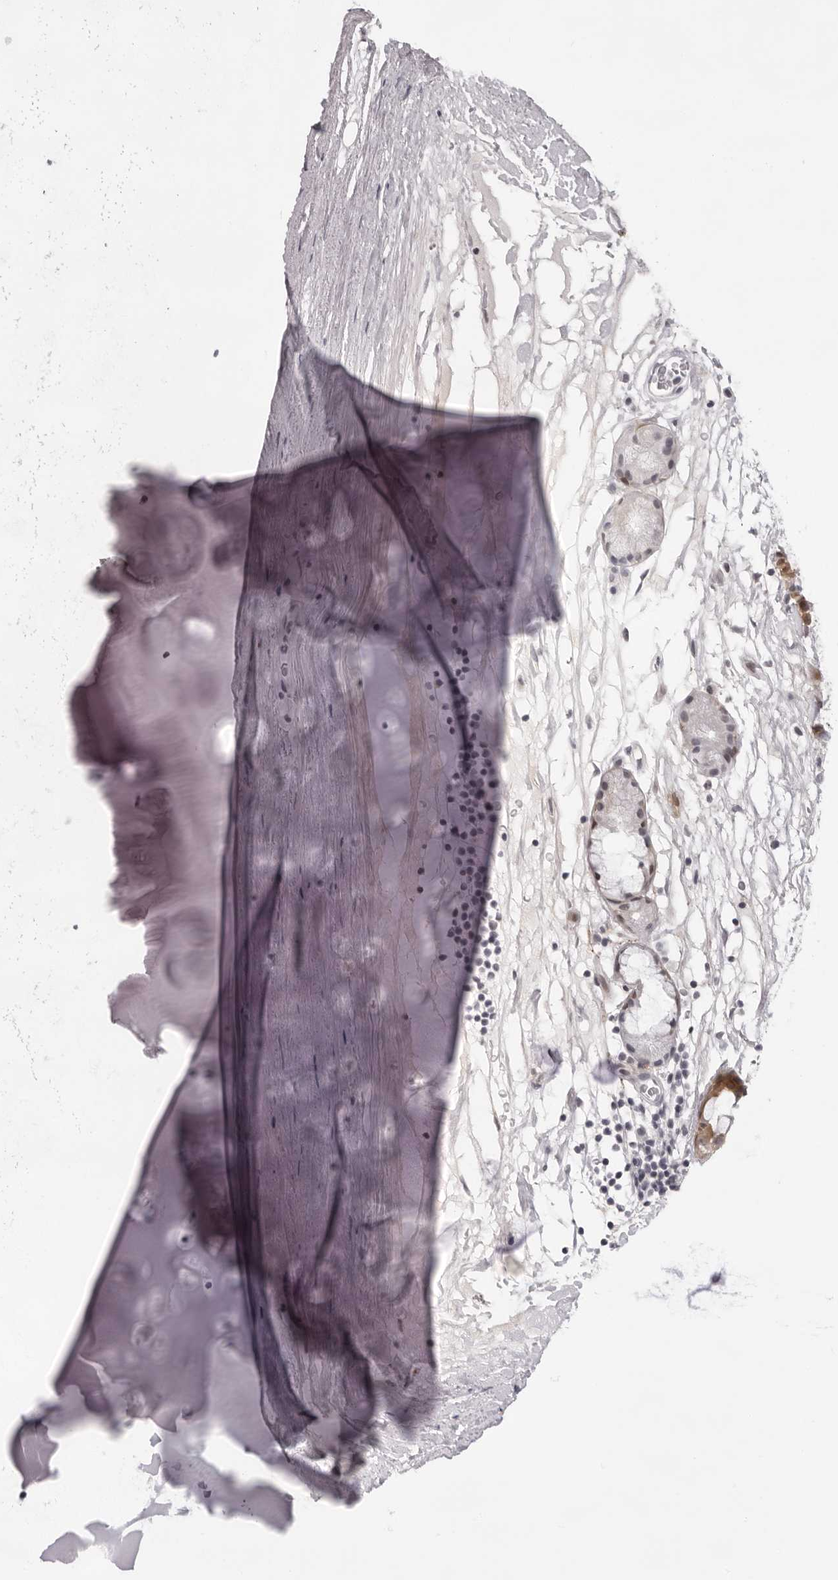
{"staining": {"intensity": "negative", "quantity": "none", "location": "none"}, "tissue": "adipose tissue", "cell_type": "Adipocytes", "image_type": "normal", "snomed": [{"axis": "morphology", "description": "Normal tissue, NOS"}, {"axis": "topography", "description": "Cartilage tissue"}], "caption": "Immunohistochemistry (IHC) micrograph of benign human adipose tissue stained for a protein (brown), which shows no positivity in adipocytes.", "gene": "NUDT18", "patient": {"sex": "female", "age": 63}}